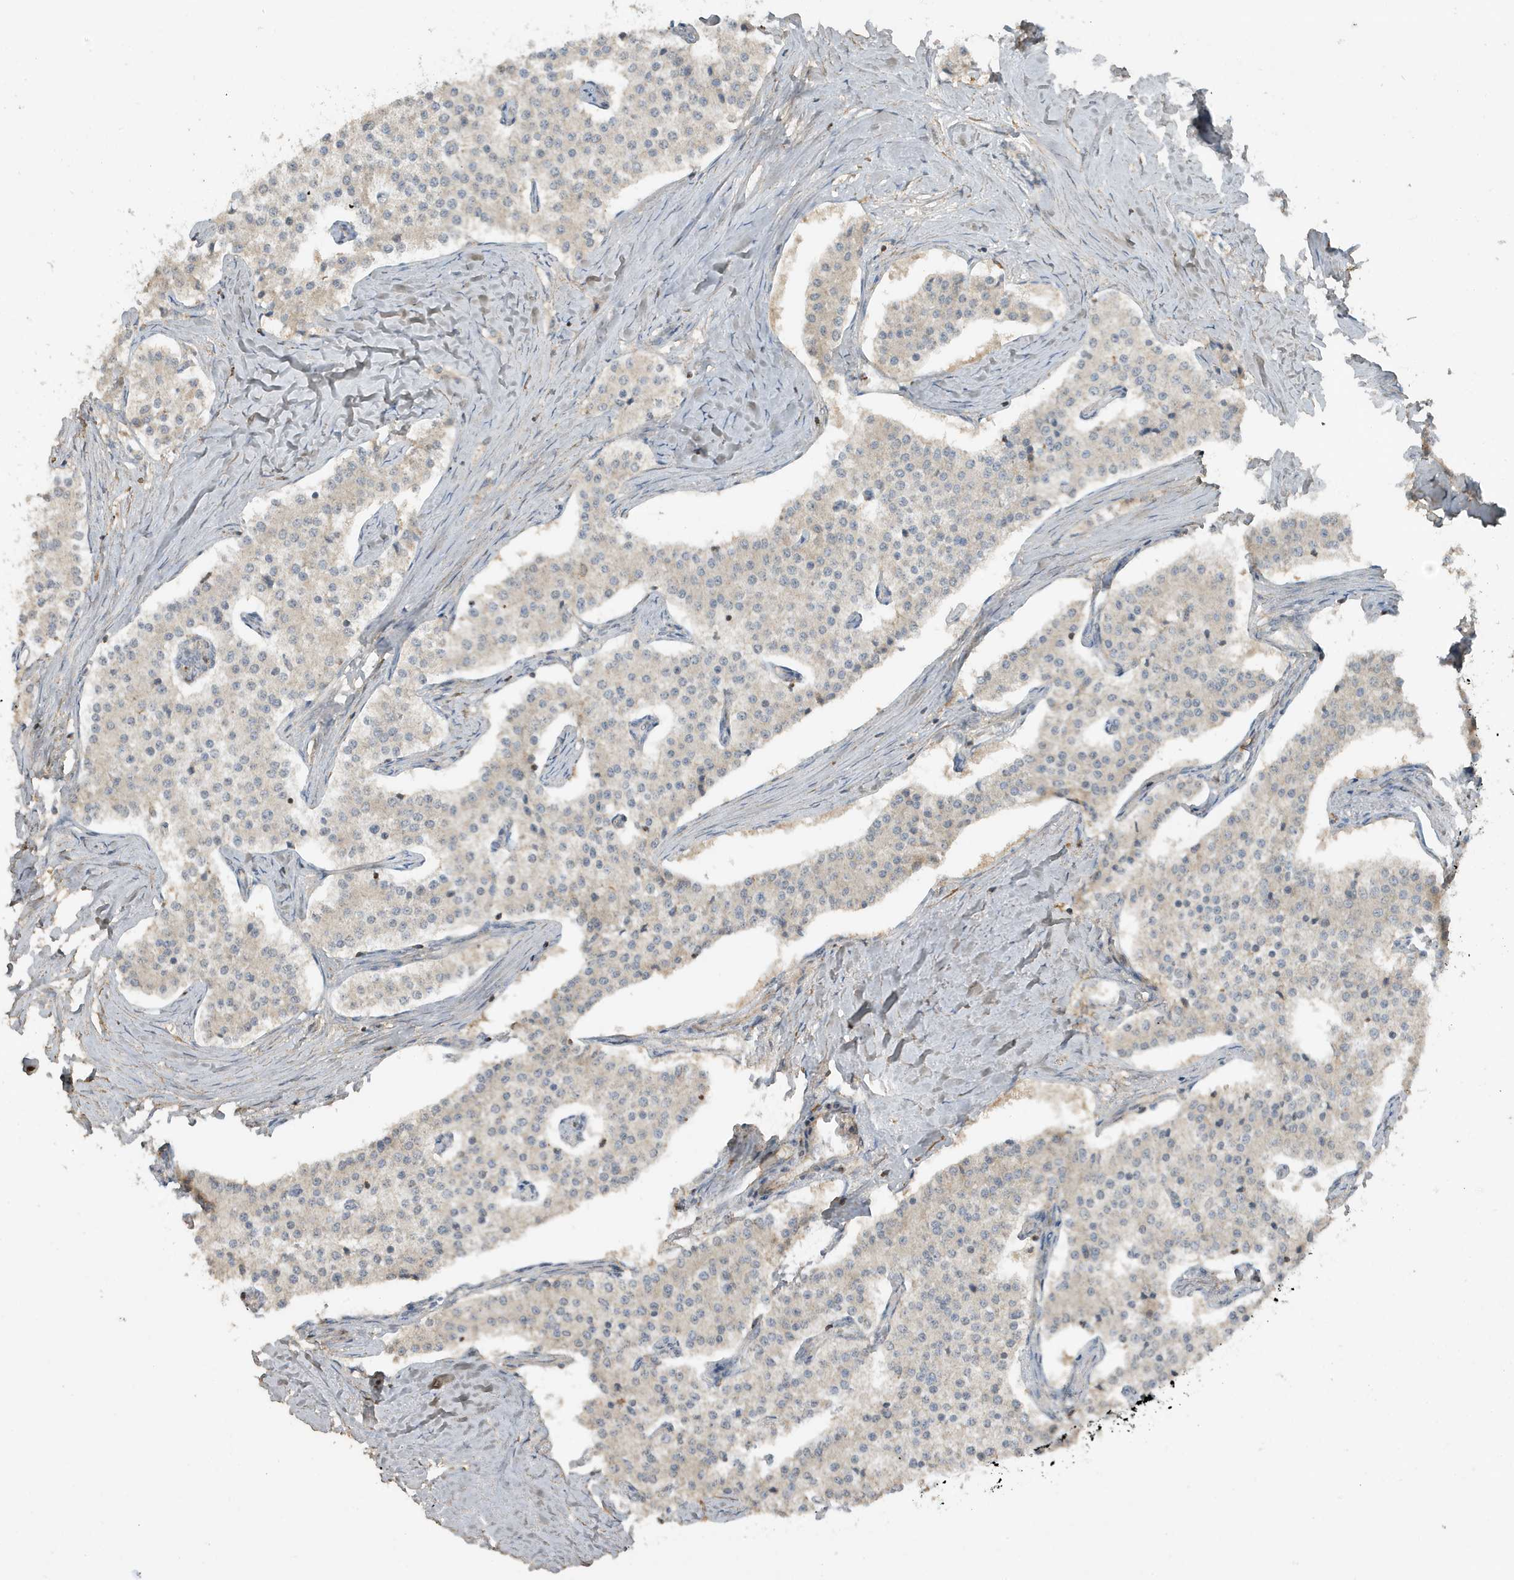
{"staining": {"intensity": "negative", "quantity": "none", "location": "none"}, "tissue": "carcinoid", "cell_type": "Tumor cells", "image_type": "cancer", "snomed": [{"axis": "morphology", "description": "Carcinoid, malignant, NOS"}, {"axis": "topography", "description": "Colon"}], "caption": "The IHC photomicrograph has no significant staining in tumor cells of carcinoid tissue.", "gene": "PRRT3", "patient": {"sex": "female", "age": 52}}